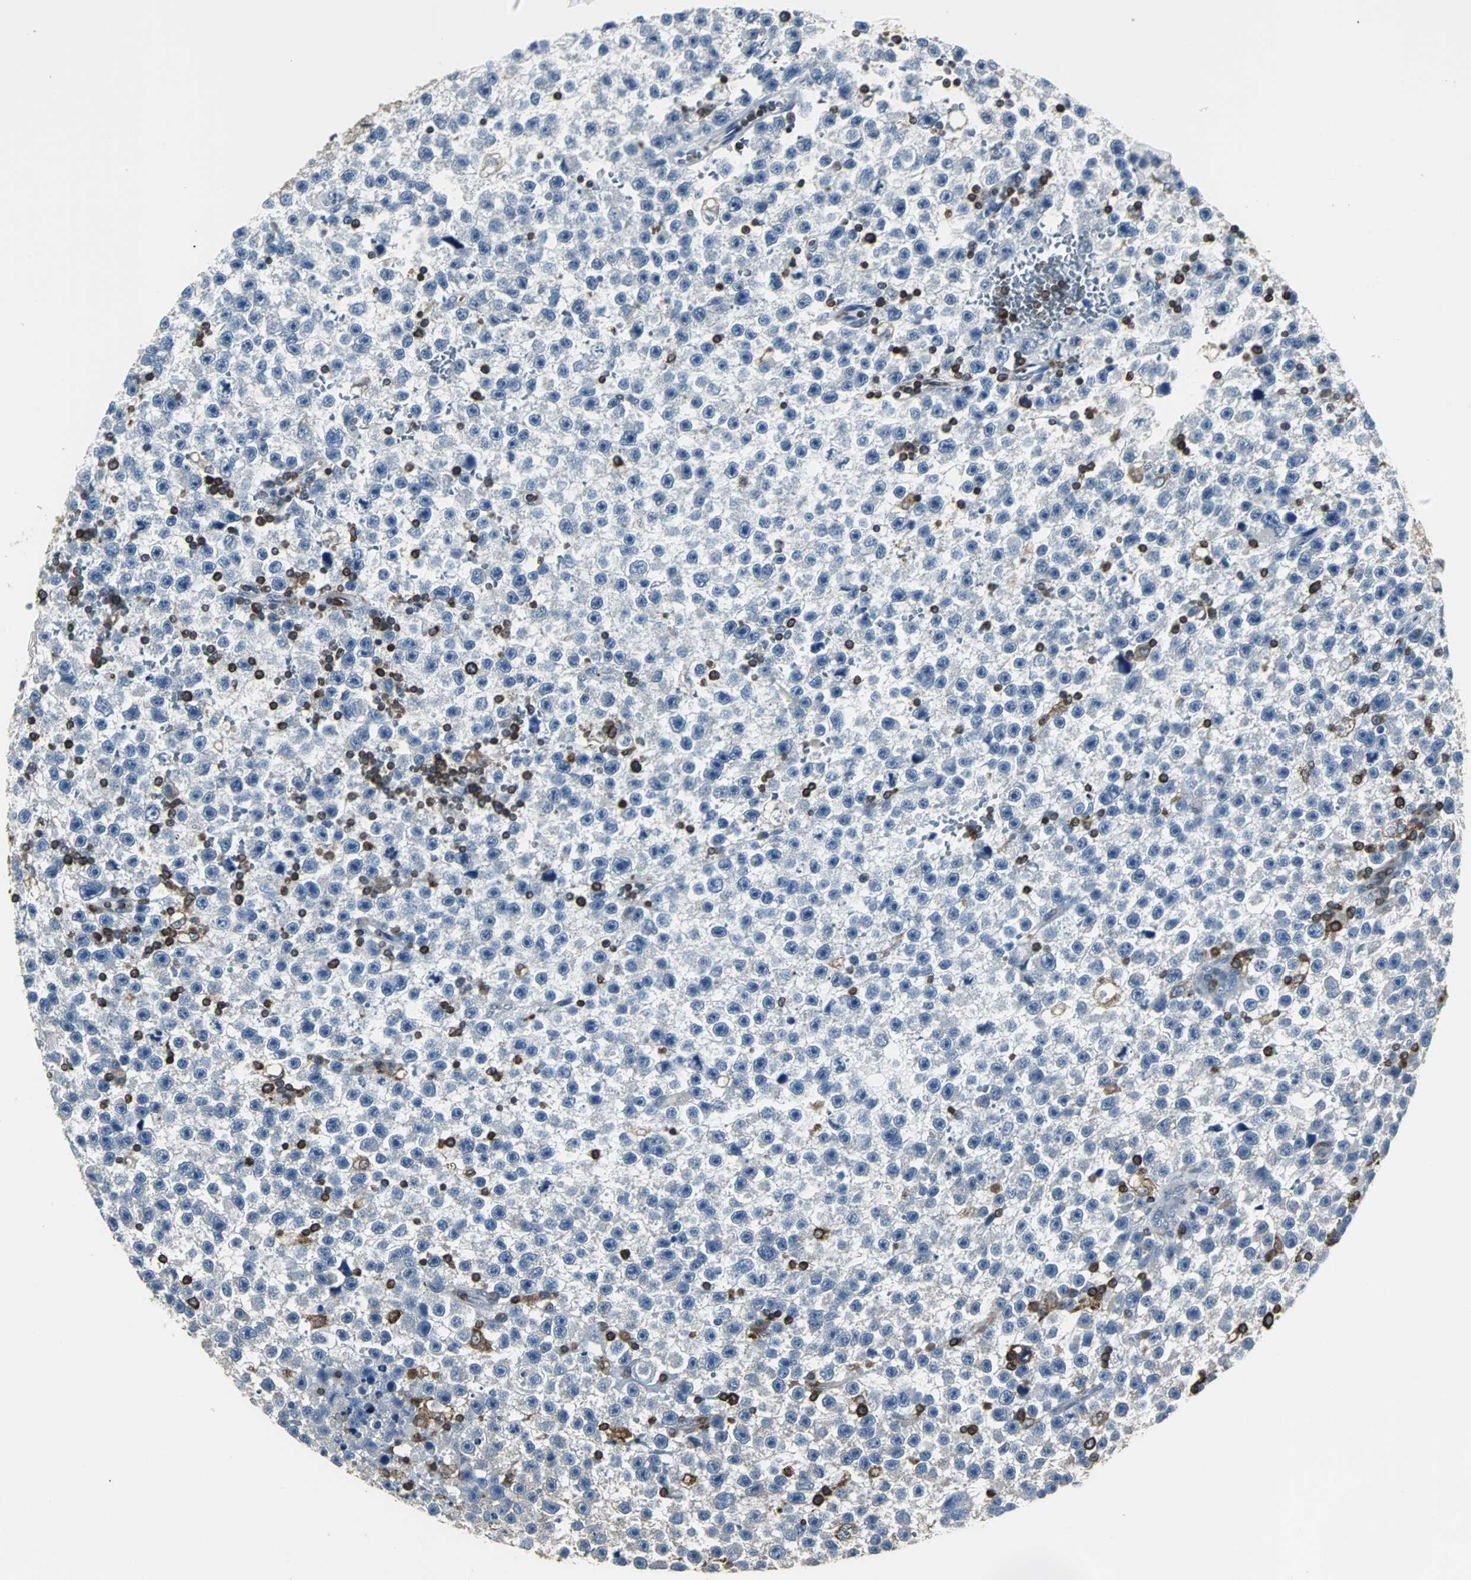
{"staining": {"intensity": "negative", "quantity": "none", "location": "none"}, "tissue": "testis cancer", "cell_type": "Tumor cells", "image_type": "cancer", "snomed": [{"axis": "morphology", "description": "Seminoma, NOS"}, {"axis": "topography", "description": "Testis"}], "caption": "Tumor cells show no significant protein positivity in seminoma (testis). (Immunohistochemistry (ihc), brightfield microscopy, high magnification).", "gene": "LRRFIP1", "patient": {"sex": "male", "age": 33}}